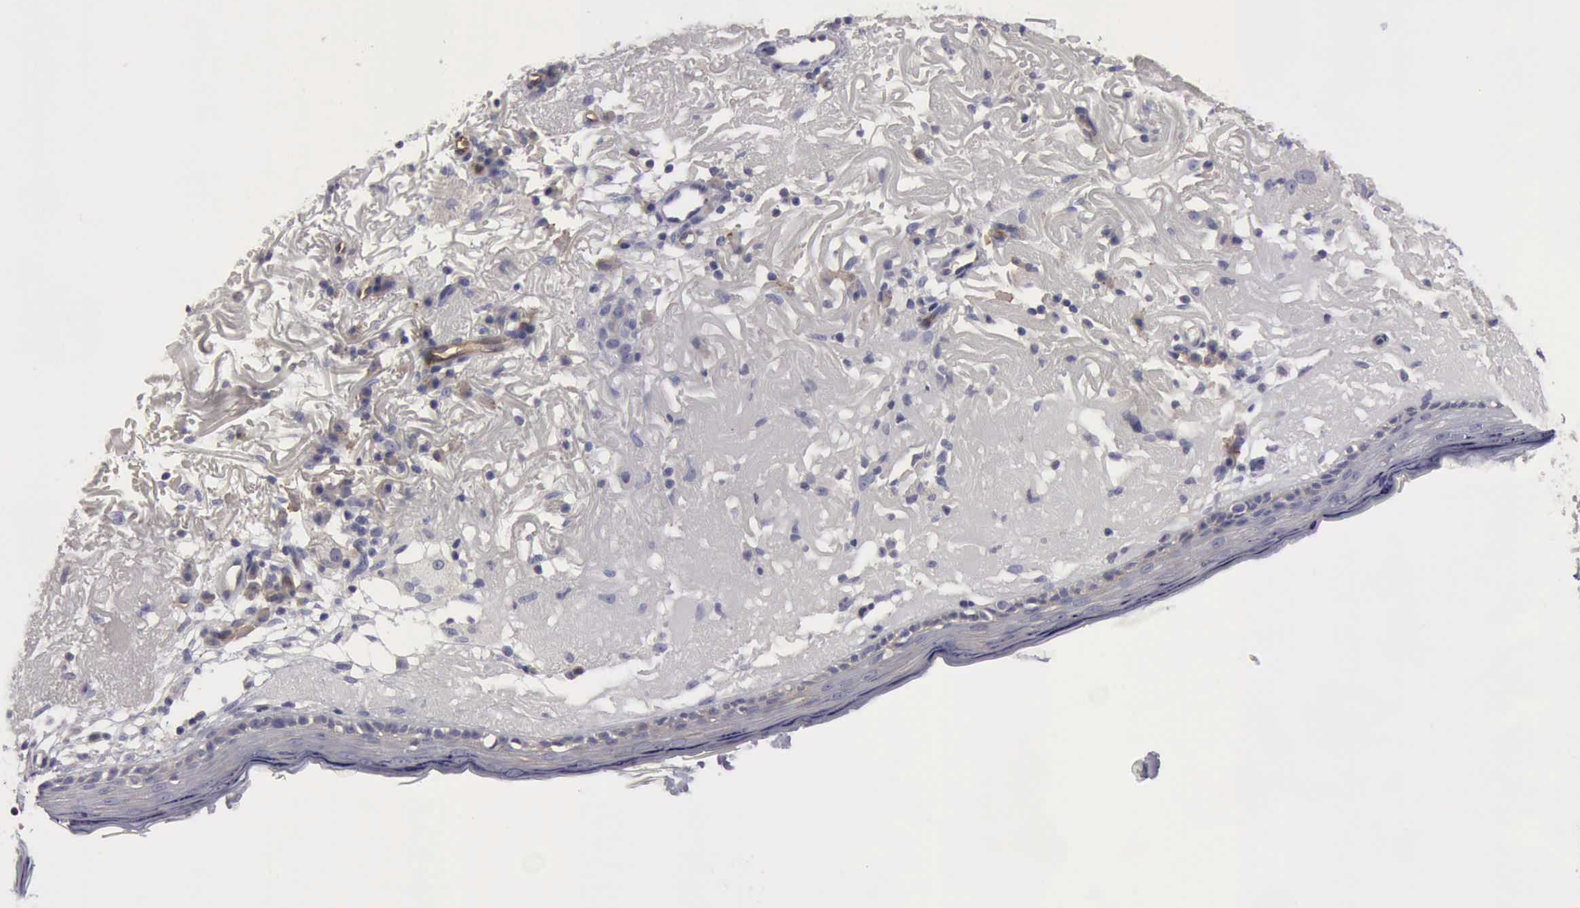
{"staining": {"intensity": "negative", "quantity": "none", "location": "none"}, "tissue": "skin", "cell_type": "Fibroblasts", "image_type": "normal", "snomed": [{"axis": "morphology", "description": "Normal tissue, NOS"}, {"axis": "topography", "description": "Skin"}], "caption": "There is no significant staining in fibroblasts of skin. (IHC, brightfield microscopy, high magnification).", "gene": "RDX", "patient": {"sex": "female", "age": 90}}